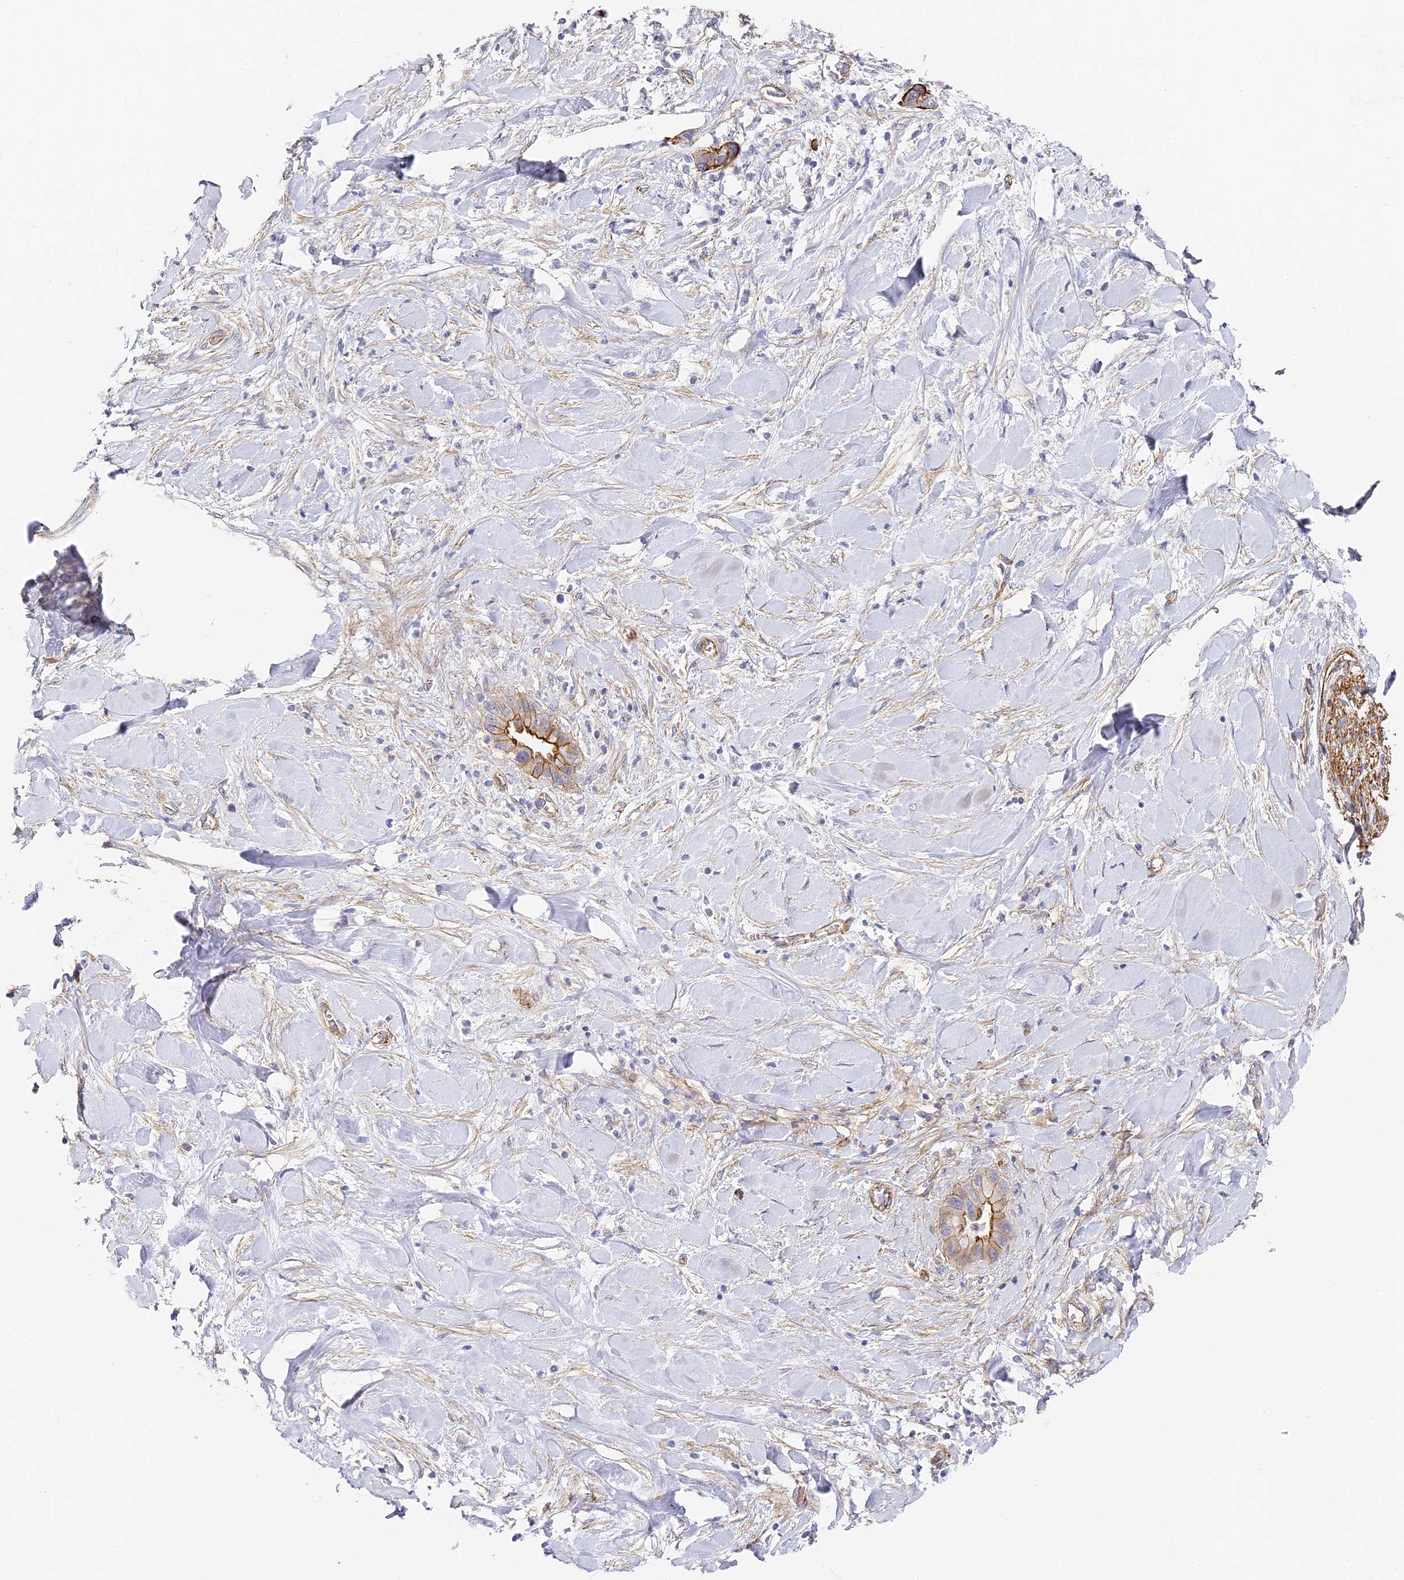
{"staining": {"intensity": "moderate", "quantity": ">75%", "location": "cytoplasmic/membranous"}, "tissue": "liver cancer", "cell_type": "Tumor cells", "image_type": "cancer", "snomed": [{"axis": "morphology", "description": "Cholangiocarcinoma"}, {"axis": "topography", "description": "Liver"}], "caption": "Moderate cytoplasmic/membranous expression is identified in approximately >75% of tumor cells in liver cholangiocarcinoma. Immunohistochemistry stains the protein in brown and the nuclei are stained blue.", "gene": "CCDC30", "patient": {"sex": "female", "age": 54}}